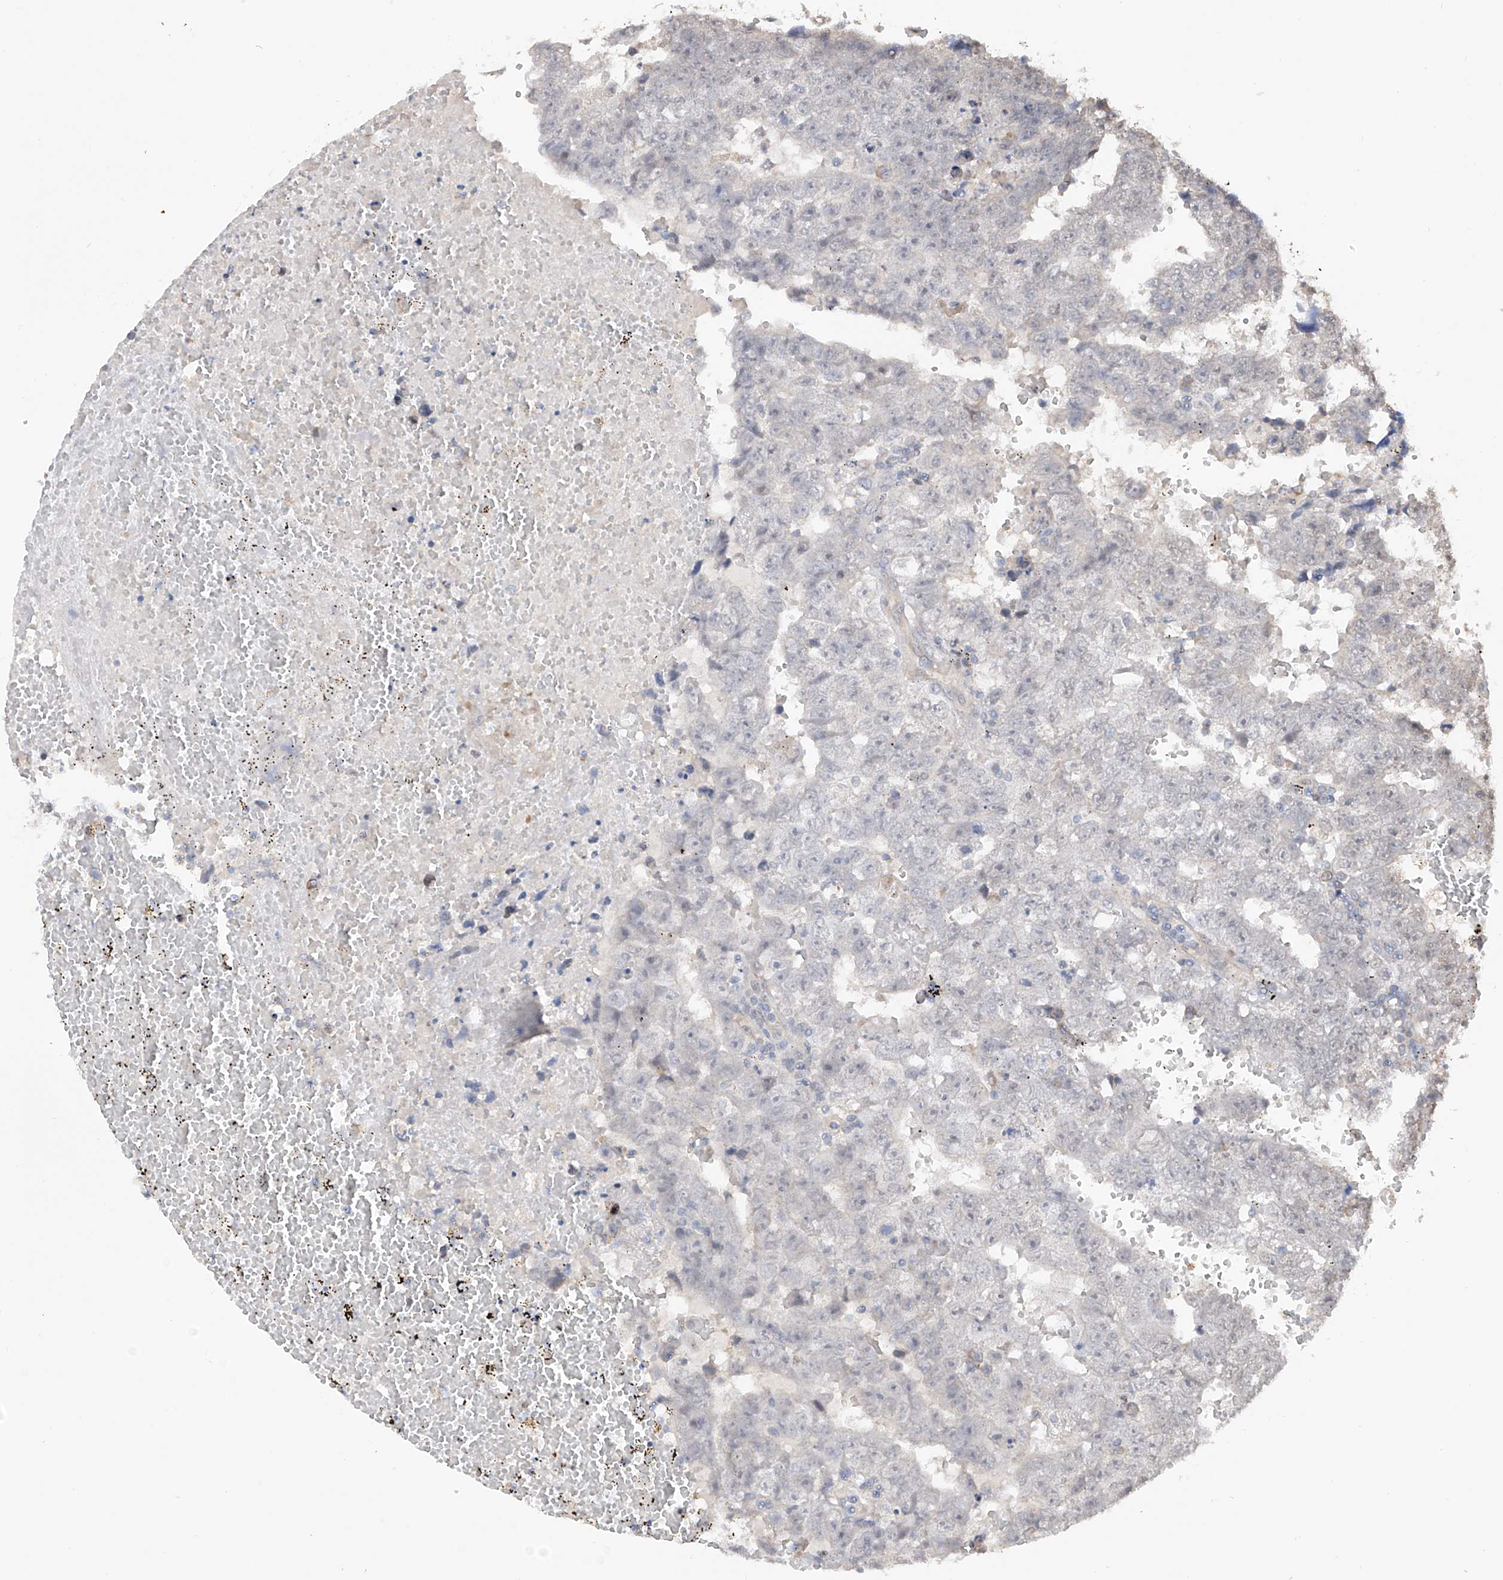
{"staining": {"intensity": "negative", "quantity": "none", "location": "none"}, "tissue": "testis cancer", "cell_type": "Tumor cells", "image_type": "cancer", "snomed": [{"axis": "morphology", "description": "Carcinoma, Embryonal, NOS"}, {"axis": "topography", "description": "Testis"}], "caption": "A high-resolution image shows IHC staining of testis embryonal carcinoma, which demonstrates no significant positivity in tumor cells. (Brightfield microscopy of DAB immunohistochemistry at high magnification).", "gene": "FAM135A", "patient": {"sex": "male", "age": 25}}